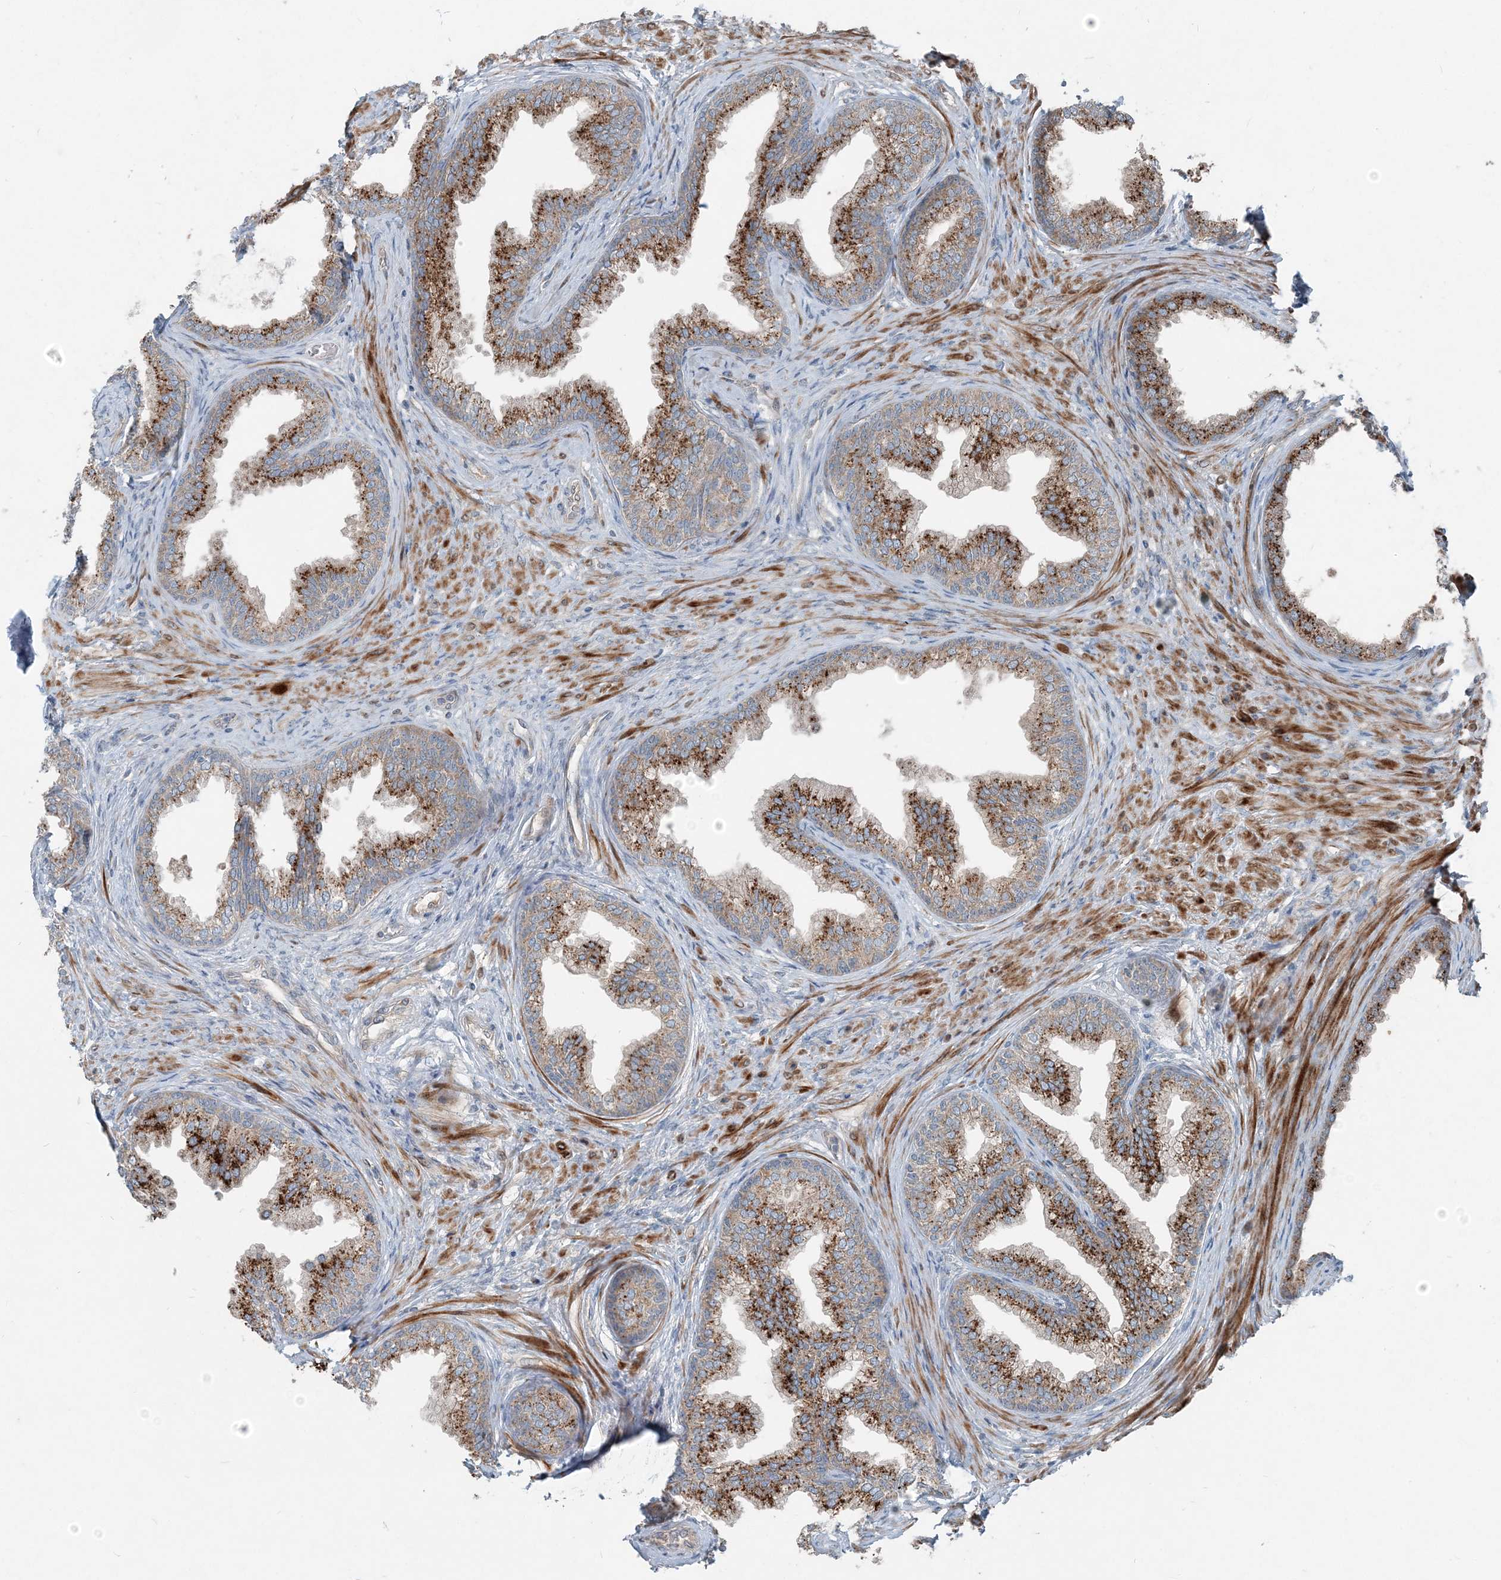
{"staining": {"intensity": "moderate", "quantity": "25%-75%", "location": "cytoplasmic/membranous"}, "tissue": "prostate", "cell_type": "Glandular cells", "image_type": "normal", "snomed": [{"axis": "morphology", "description": "Normal tissue, NOS"}, {"axis": "topography", "description": "Prostate"}], "caption": "Prostate was stained to show a protein in brown. There is medium levels of moderate cytoplasmic/membranous expression in approximately 25%-75% of glandular cells. (DAB = brown stain, brightfield microscopy at high magnification).", "gene": "INTU", "patient": {"sex": "male", "age": 76}}